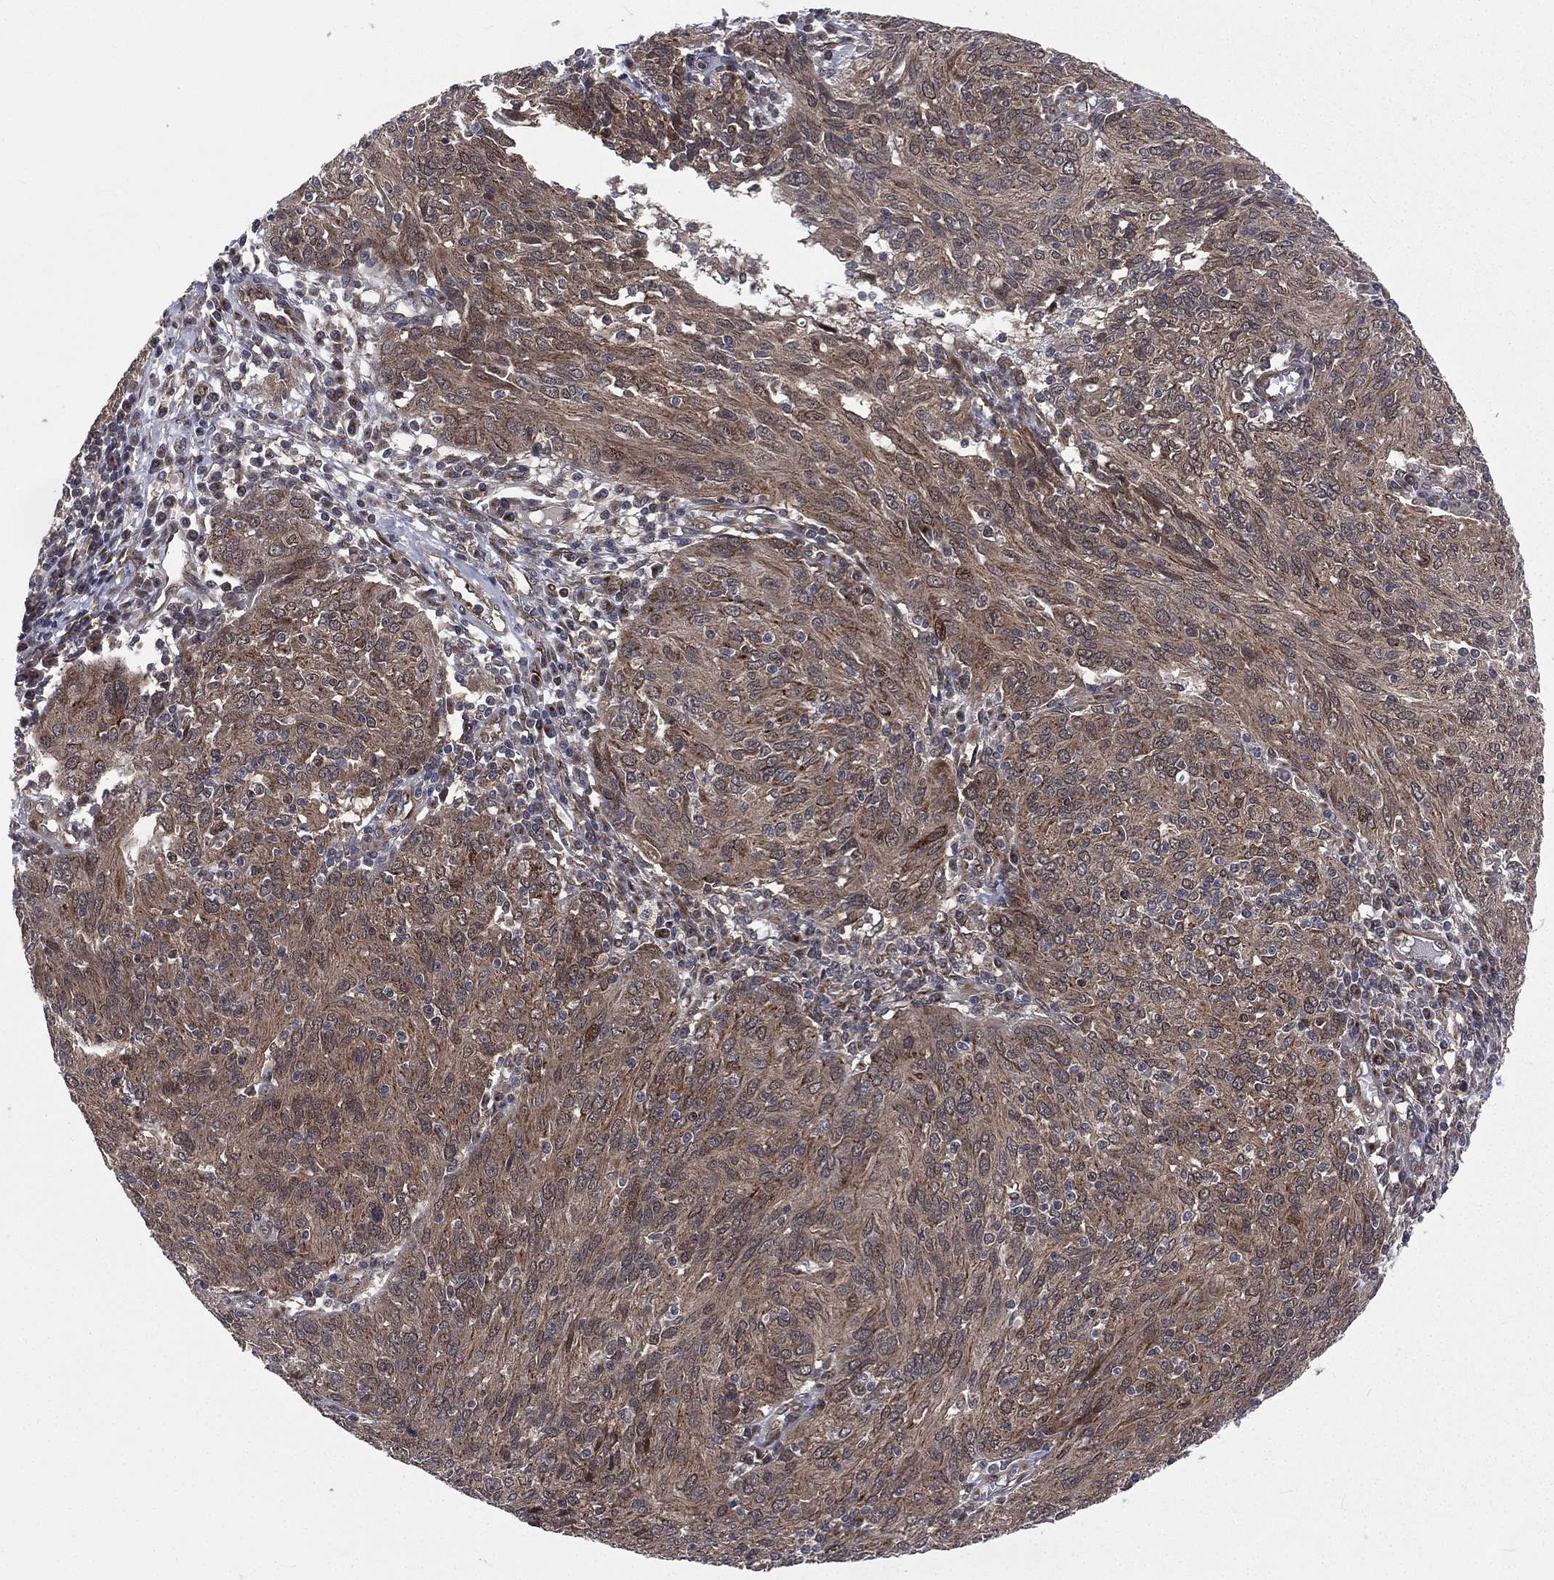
{"staining": {"intensity": "weak", "quantity": "25%-75%", "location": "cytoplasmic/membranous"}, "tissue": "ovarian cancer", "cell_type": "Tumor cells", "image_type": "cancer", "snomed": [{"axis": "morphology", "description": "Carcinoma, endometroid"}, {"axis": "topography", "description": "Ovary"}], "caption": "Immunohistochemical staining of human ovarian cancer (endometroid carcinoma) shows weak cytoplasmic/membranous protein positivity in about 25%-75% of tumor cells.", "gene": "ARL3", "patient": {"sex": "female", "age": 50}}